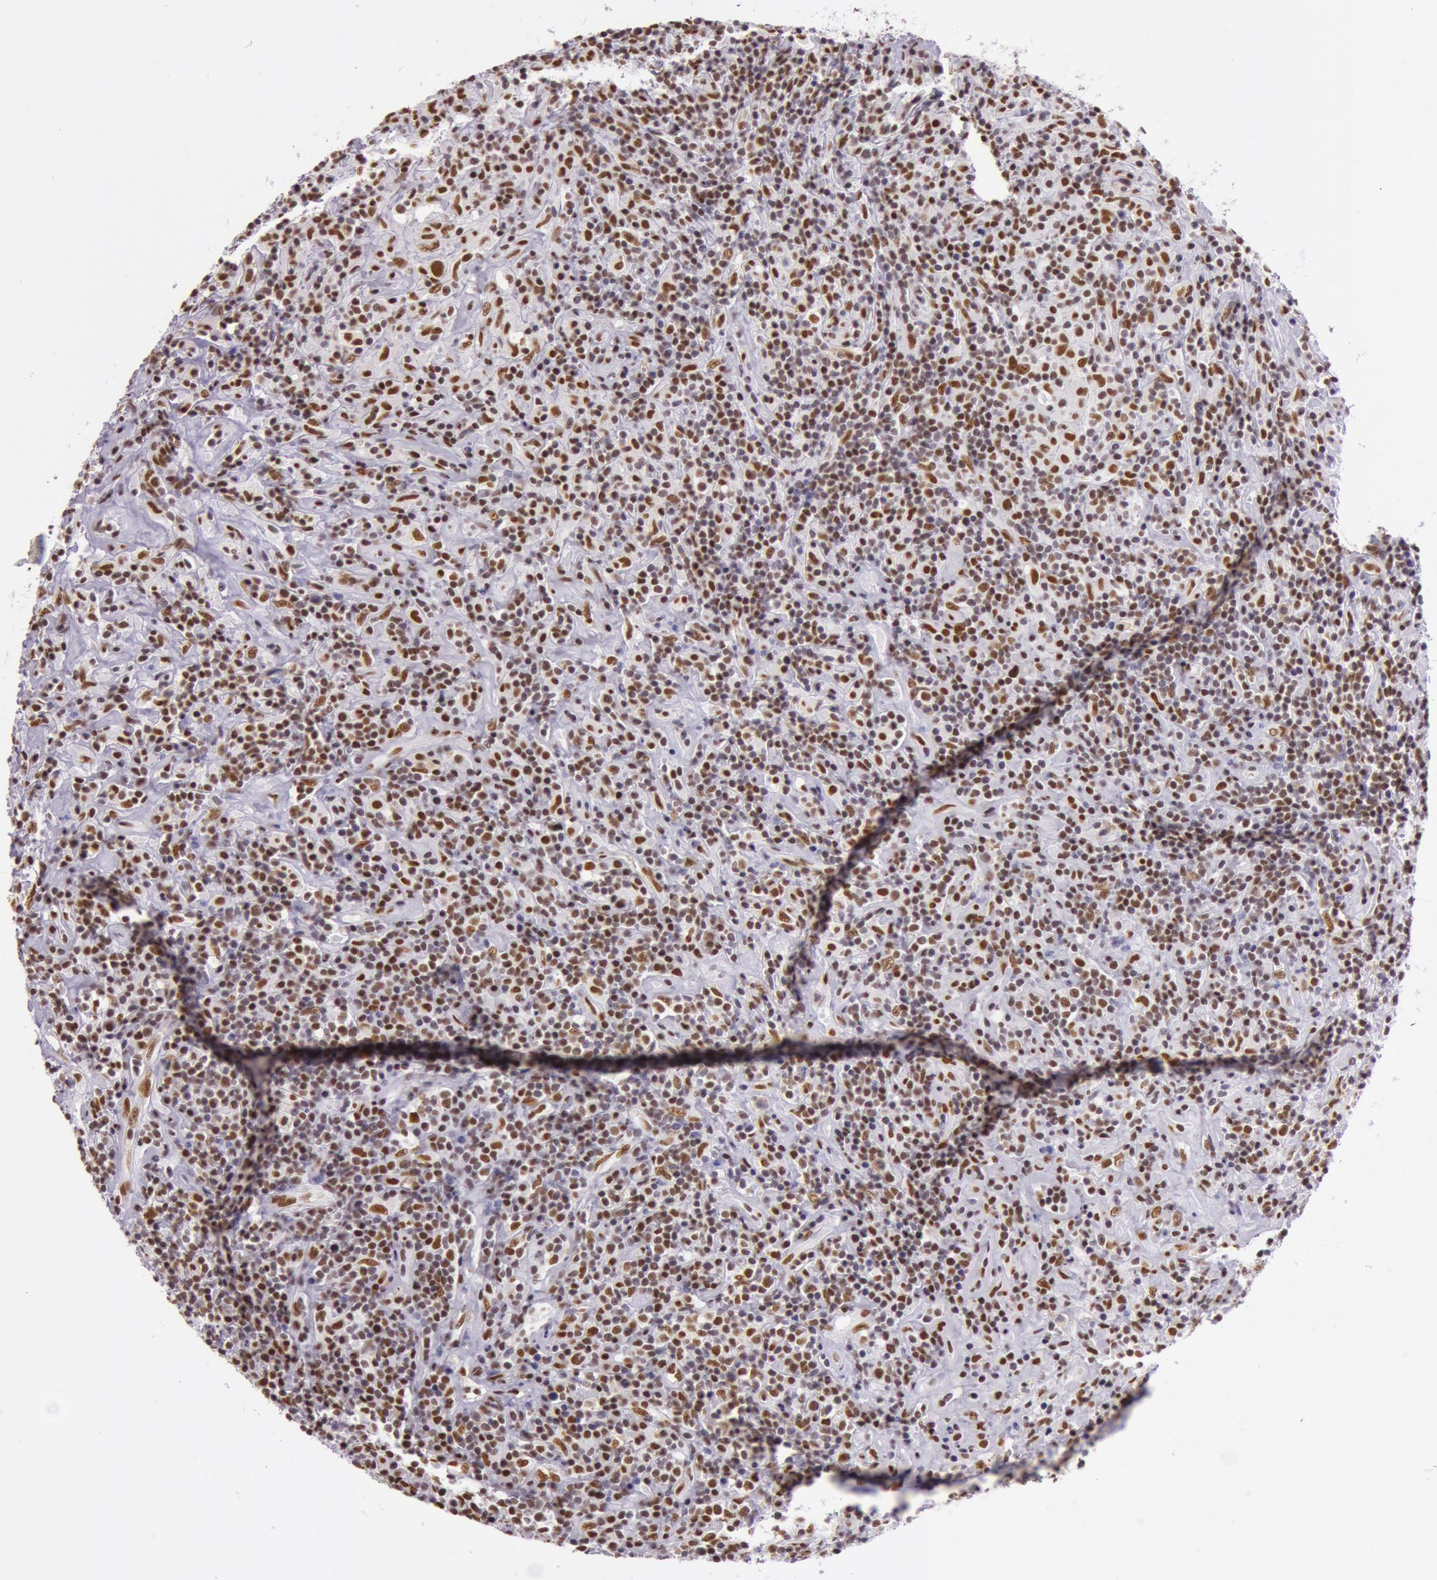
{"staining": {"intensity": "strong", "quantity": ">75%", "location": "nuclear"}, "tissue": "lymphoma", "cell_type": "Tumor cells", "image_type": "cancer", "snomed": [{"axis": "morphology", "description": "Hodgkin's disease, NOS"}, {"axis": "topography", "description": "Lymph node"}], "caption": "Protein expression by immunohistochemistry (IHC) displays strong nuclear expression in approximately >75% of tumor cells in lymphoma.", "gene": "NBN", "patient": {"sex": "male", "age": 46}}